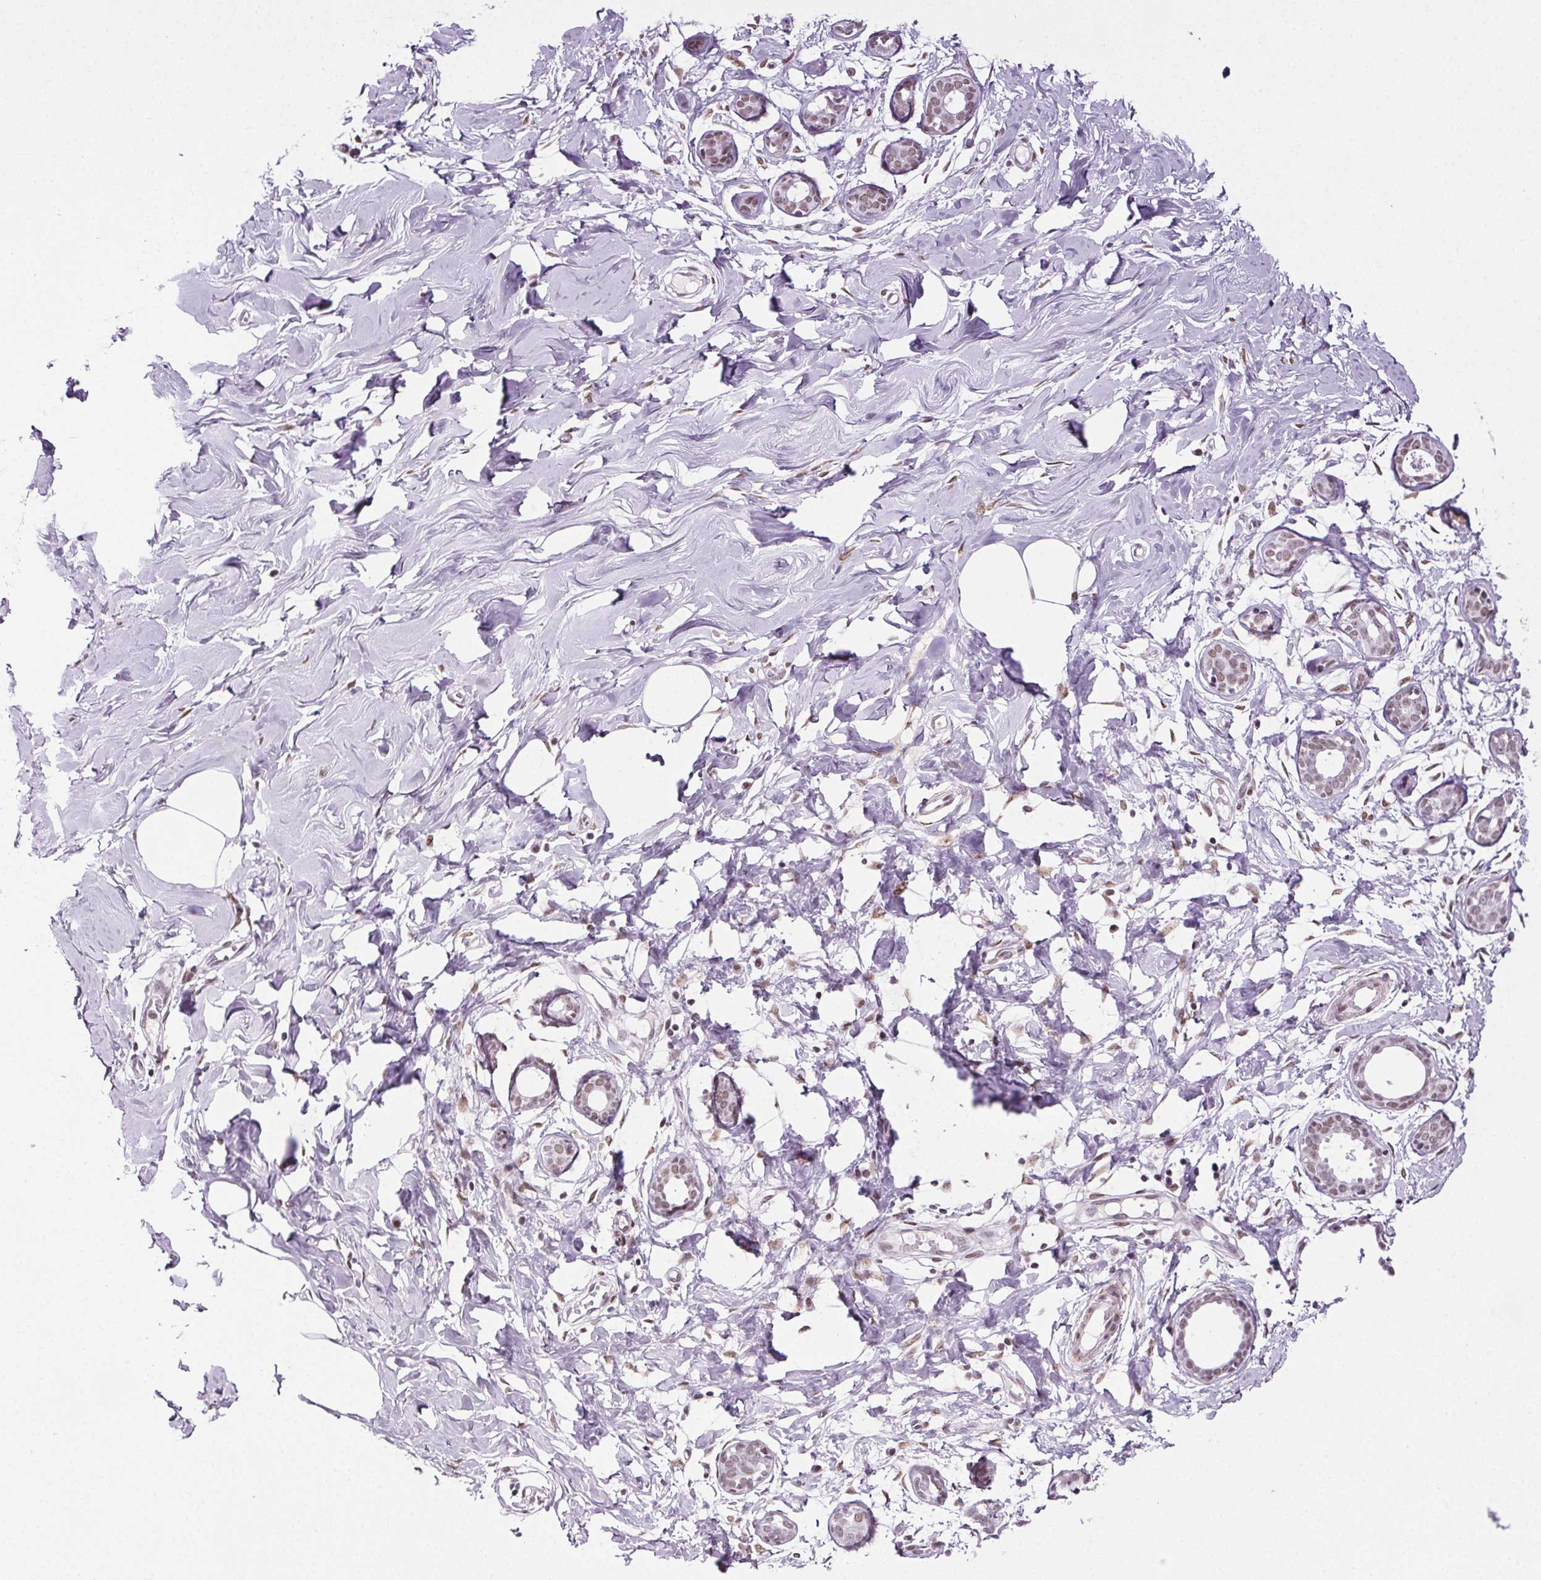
{"staining": {"intensity": "negative", "quantity": "none", "location": "none"}, "tissue": "breast", "cell_type": "Adipocytes", "image_type": "normal", "snomed": [{"axis": "morphology", "description": "Normal tissue, NOS"}, {"axis": "topography", "description": "Breast"}], "caption": "Histopathology image shows no significant protein staining in adipocytes of normal breast.", "gene": "GP6", "patient": {"sex": "female", "age": 27}}